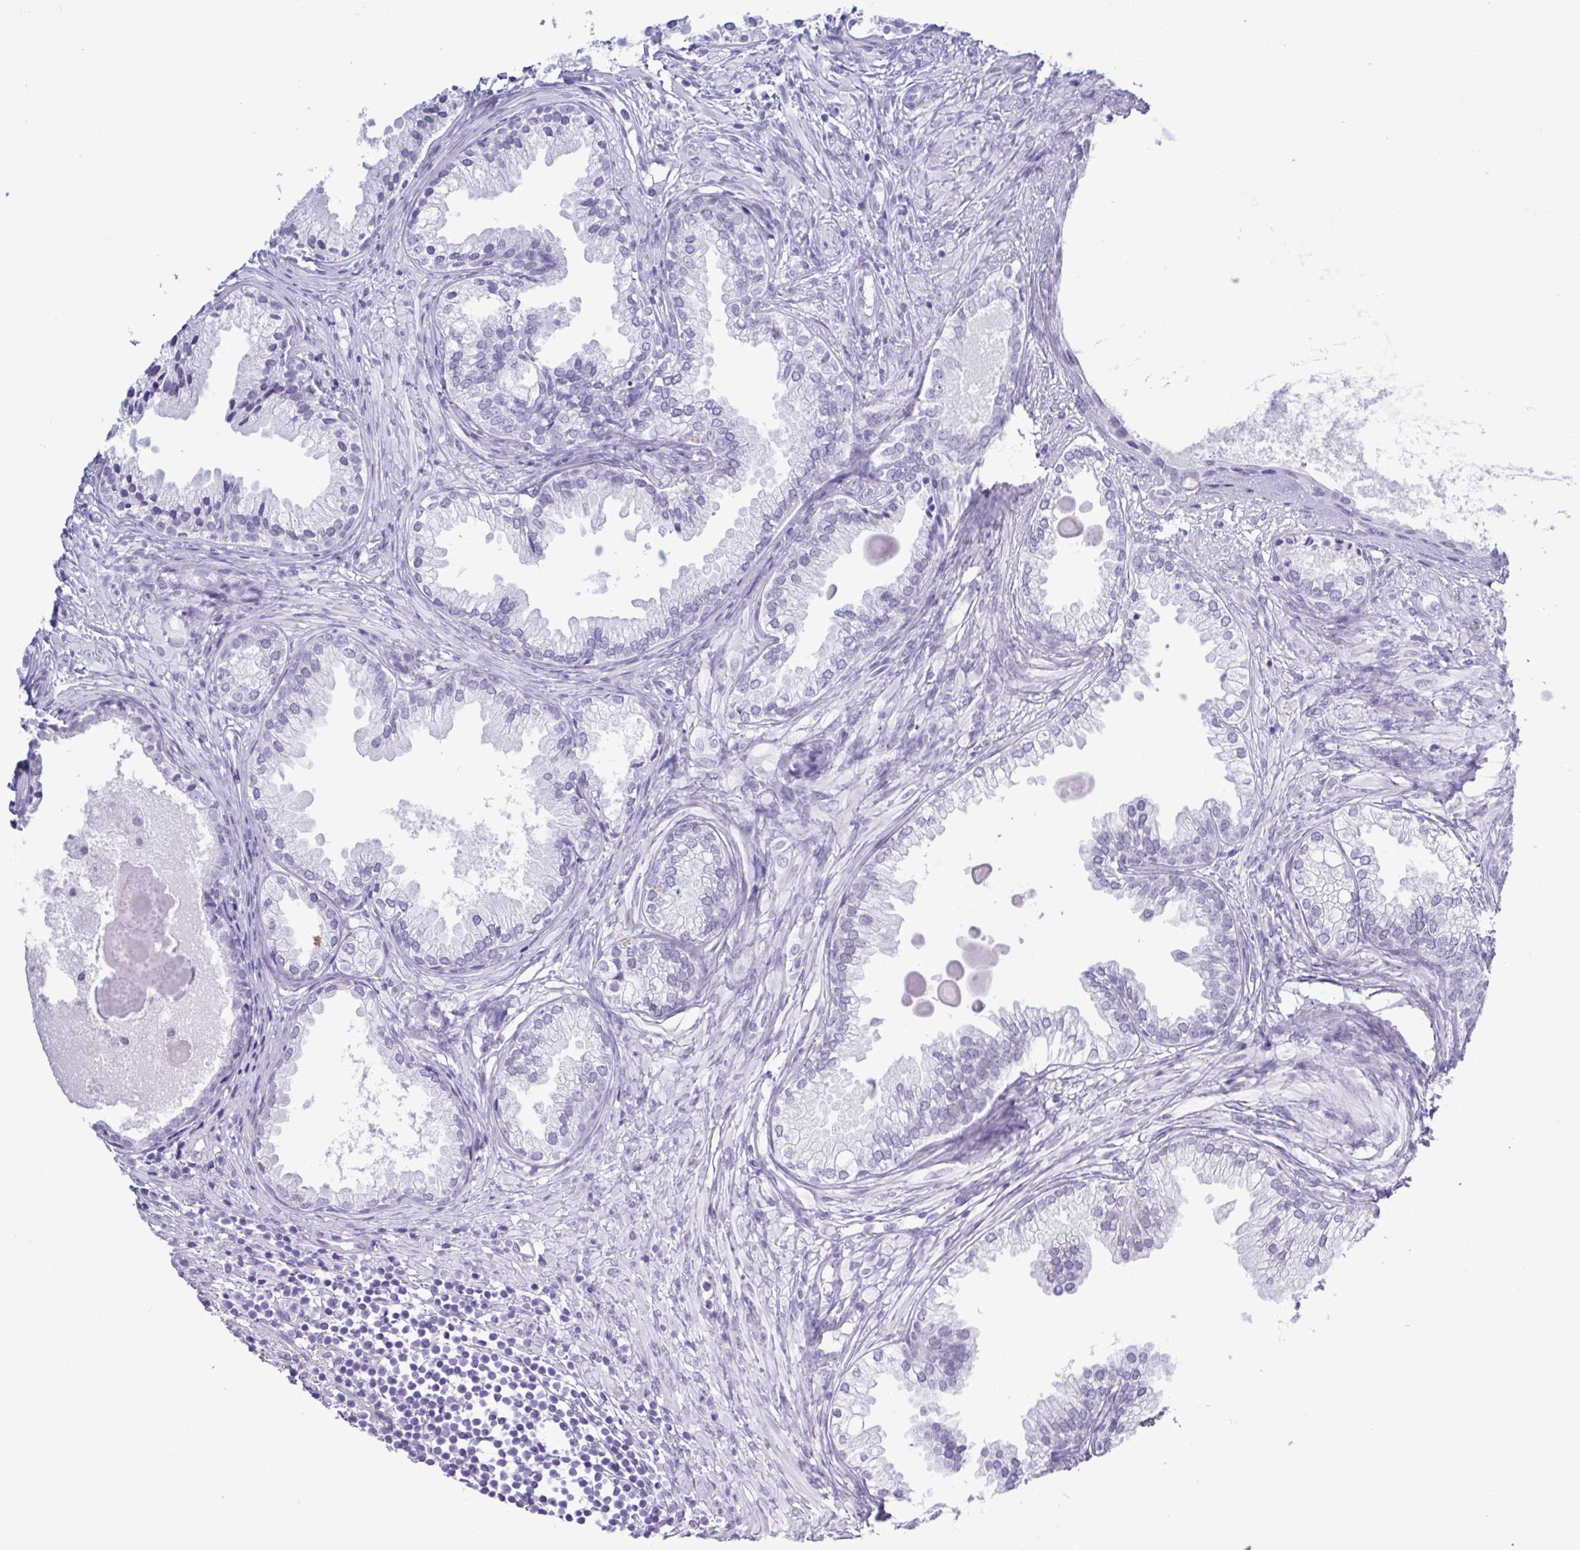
{"staining": {"intensity": "negative", "quantity": "none", "location": "none"}, "tissue": "prostate cancer", "cell_type": "Tumor cells", "image_type": "cancer", "snomed": [{"axis": "morphology", "description": "Adenocarcinoma, High grade"}, {"axis": "topography", "description": "Prostate"}], "caption": "Immunohistochemistry (IHC) photomicrograph of human prostate cancer stained for a protein (brown), which exhibits no positivity in tumor cells.", "gene": "SUGP2", "patient": {"sex": "male", "age": 83}}